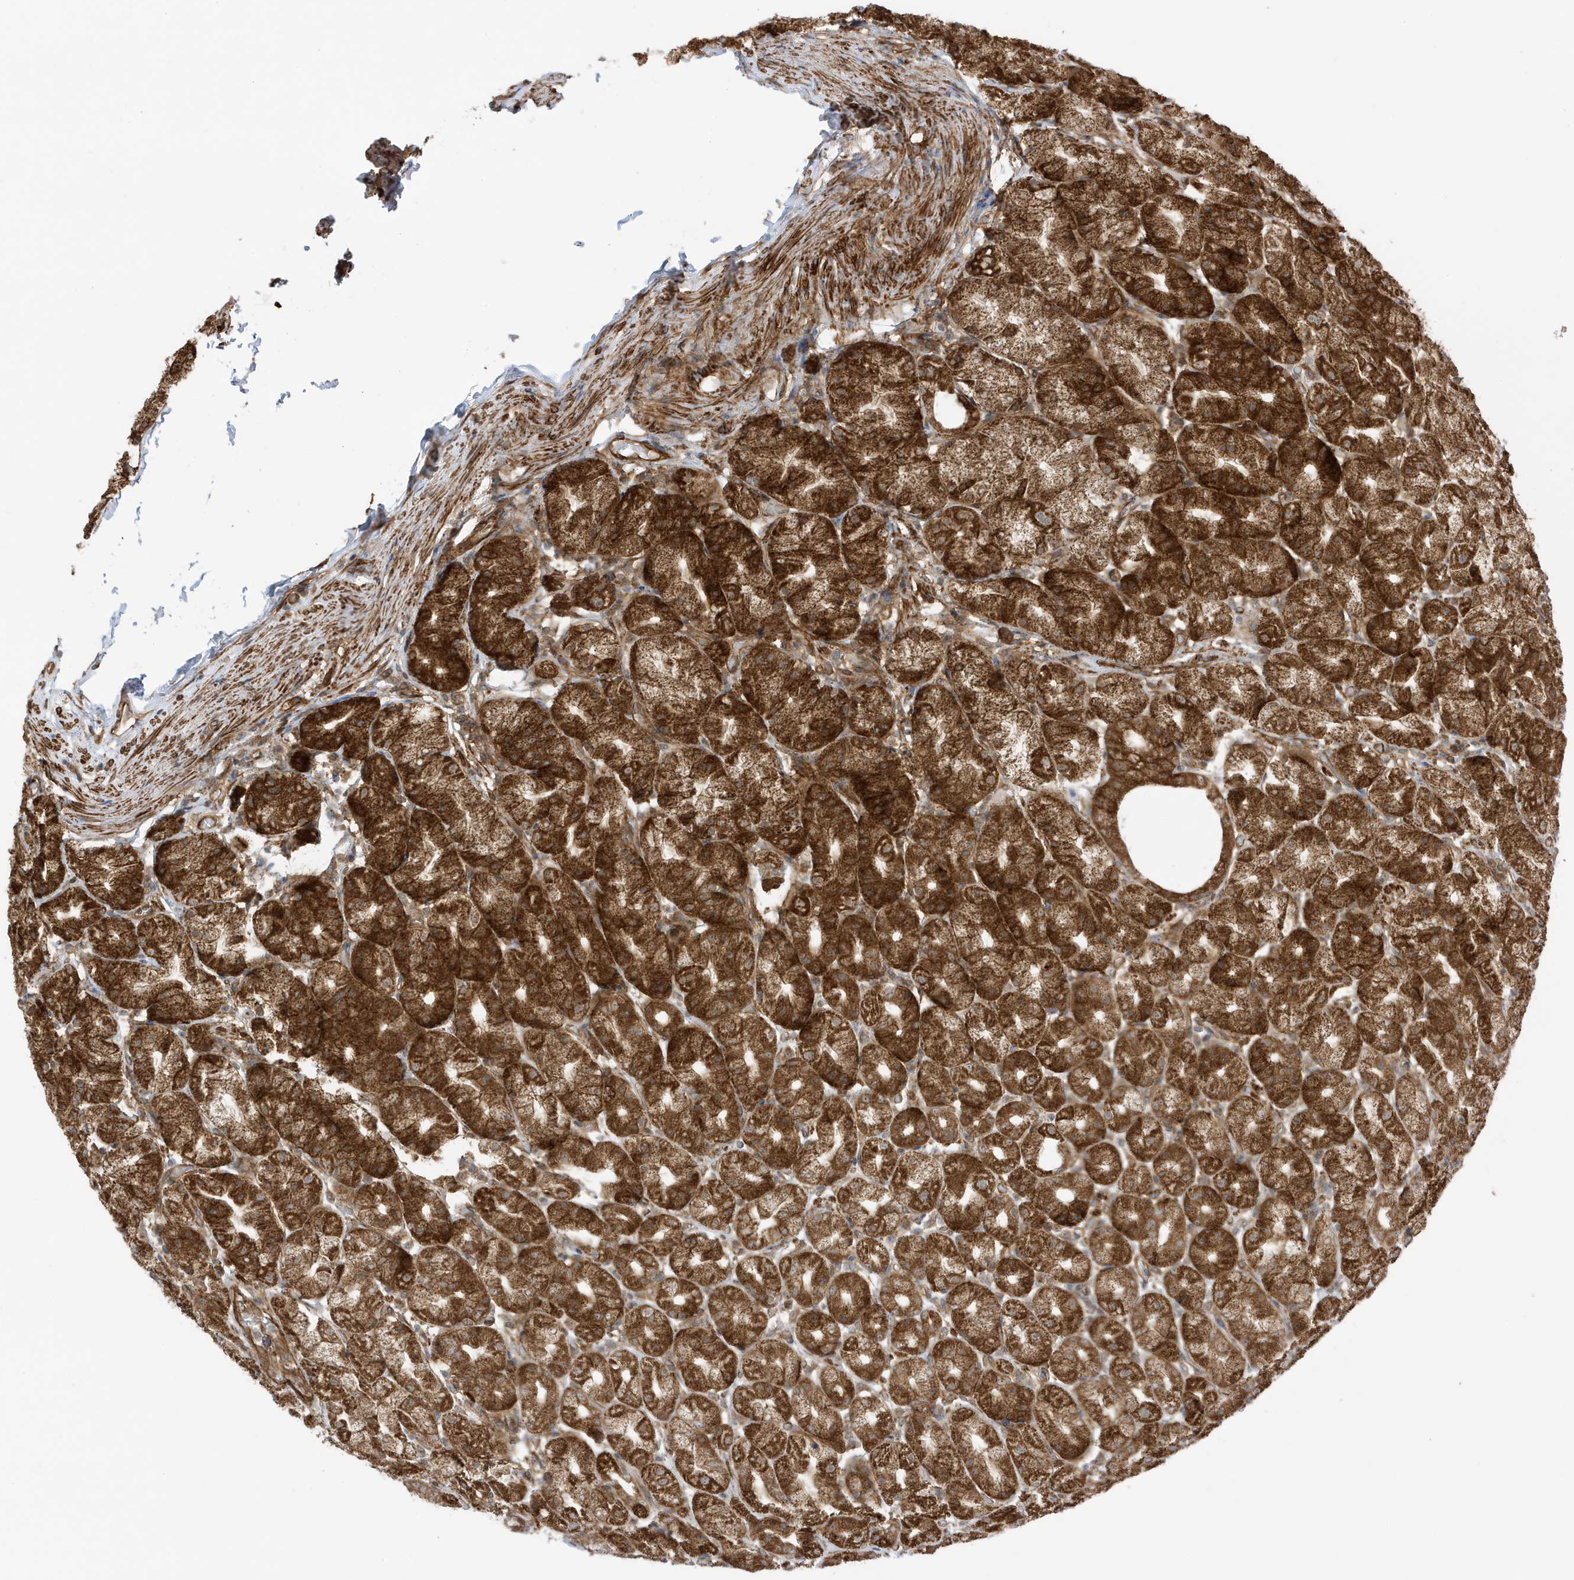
{"staining": {"intensity": "strong", "quantity": ">75%", "location": "cytoplasmic/membranous"}, "tissue": "stomach", "cell_type": "Glandular cells", "image_type": "normal", "snomed": [{"axis": "morphology", "description": "Normal tissue, NOS"}, {"axis": "topography", "description": "Stomach, upper"}], "caption": "A photomicrograph of human stomach stained for a protein shows strong cytoplasmic/membranous brown staining in glandular cells. (IHC, brightfield microscopy, high magnification).", "gene": "CDC42EP3", "patient": {"sex": "male", "age": 68}}